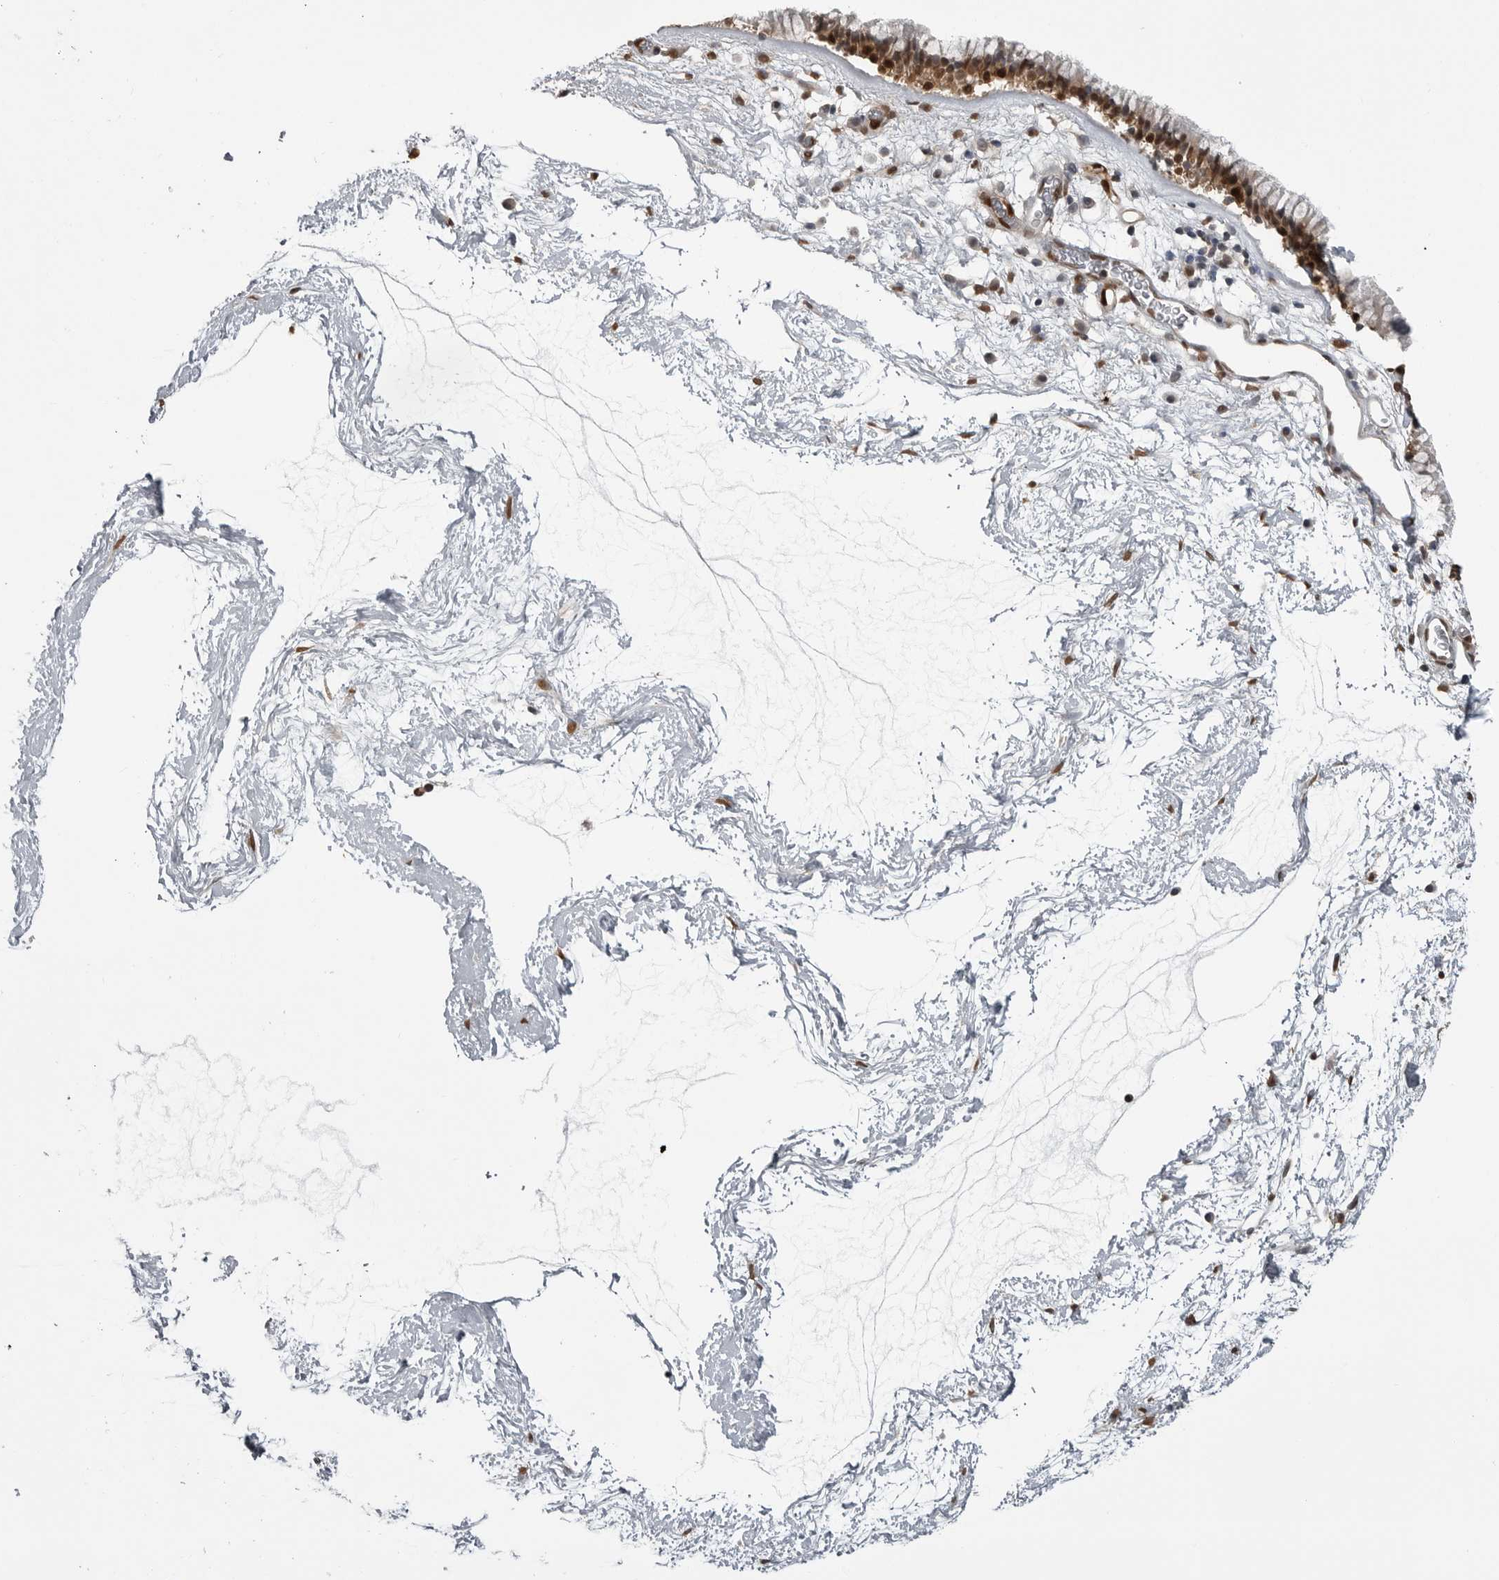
{"staining": {"intensity": "moderate", "quantity": ">75%", "location": "nuclear"}, "tissue": "nasopharynx", "cell_type": "Respiratory epithelial cells", "image_type": "normal", "snomed": [{"axis": "morphology", "description": "Normal tissue, NOS"}, {"axis": "morphology", "description": "Inflammation, NOS"}, {"axis": "topography", "description": "Nasopharynx"}], "caption": "Brown immunohistochemical staining in unremarkable human nasopharynx reveals moderate nuclear expression in about >75% of respiratory epithelial cells. (DAB (3,3'-diaminobenzidine) IHC with brightfield microscopy, high magnification).", "gene": "SMAD2", "patient": {"sex": "male", "age": 48}}